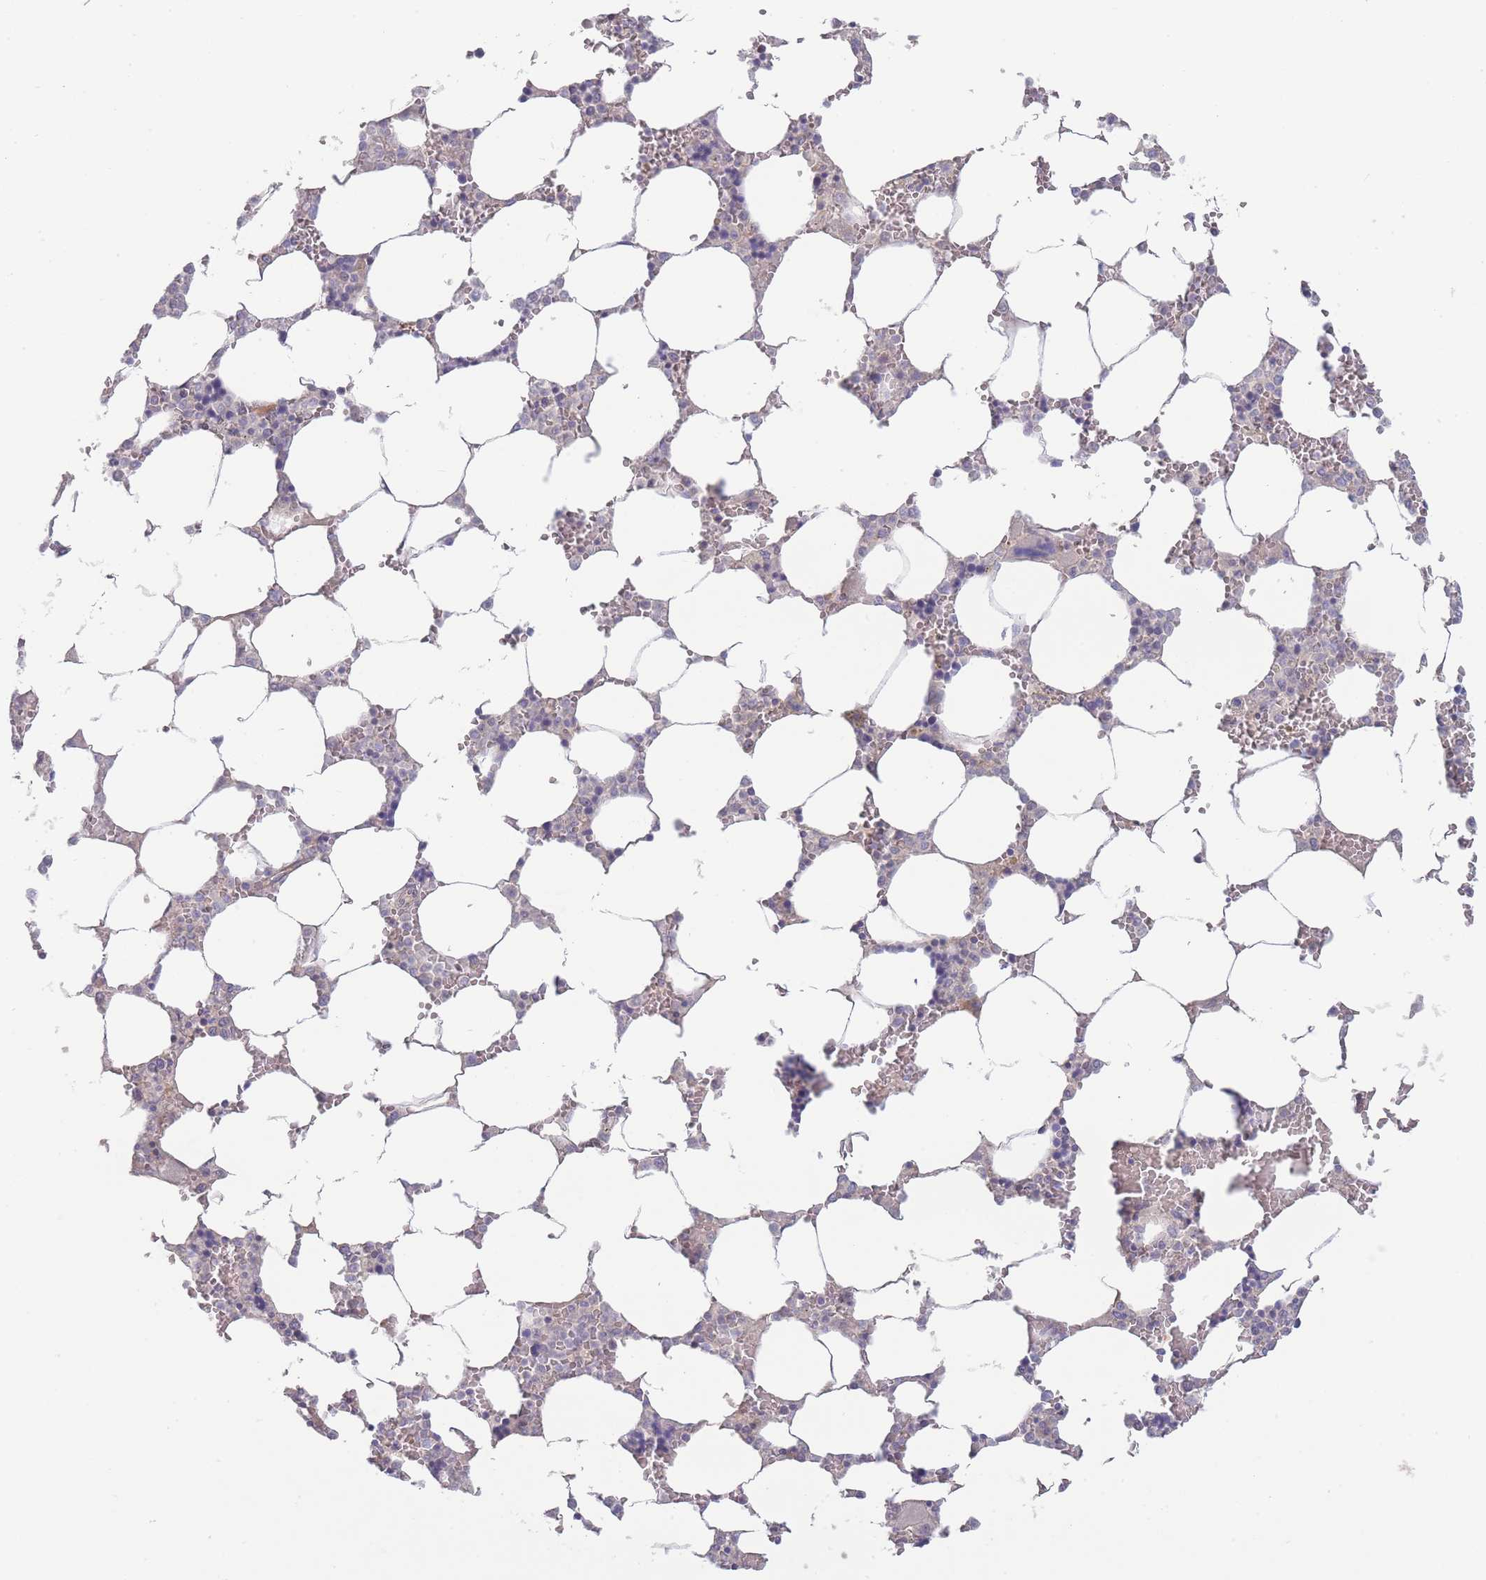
{"staining": {"intensity": "negative", "quantity": "none", "location": "none"}, "tissue": "bone marrow", "cell_type": "Hematopoietic cells", "image_type": "normal", "snomed": [{"axis": "morphology", "description": "Normal tissue, NOS"}, {"axis": "topography", "description": "Bone marrow"}], "caption": "Immunohistochemistry (IHC) histopathology image of benign bone marrow: human bone marrow stained with DAB (3,3'-diaminobenzidine) reveals no significant protein staining in hematopoietic cells. Brightfield microscopy of immunohistochemistry (IHC) stained with DAB (brown) and hematoxylin (blue), captured at high magnification.", "gene": "SPHKAP", "patient": {"sex": "male", "age": 64}}